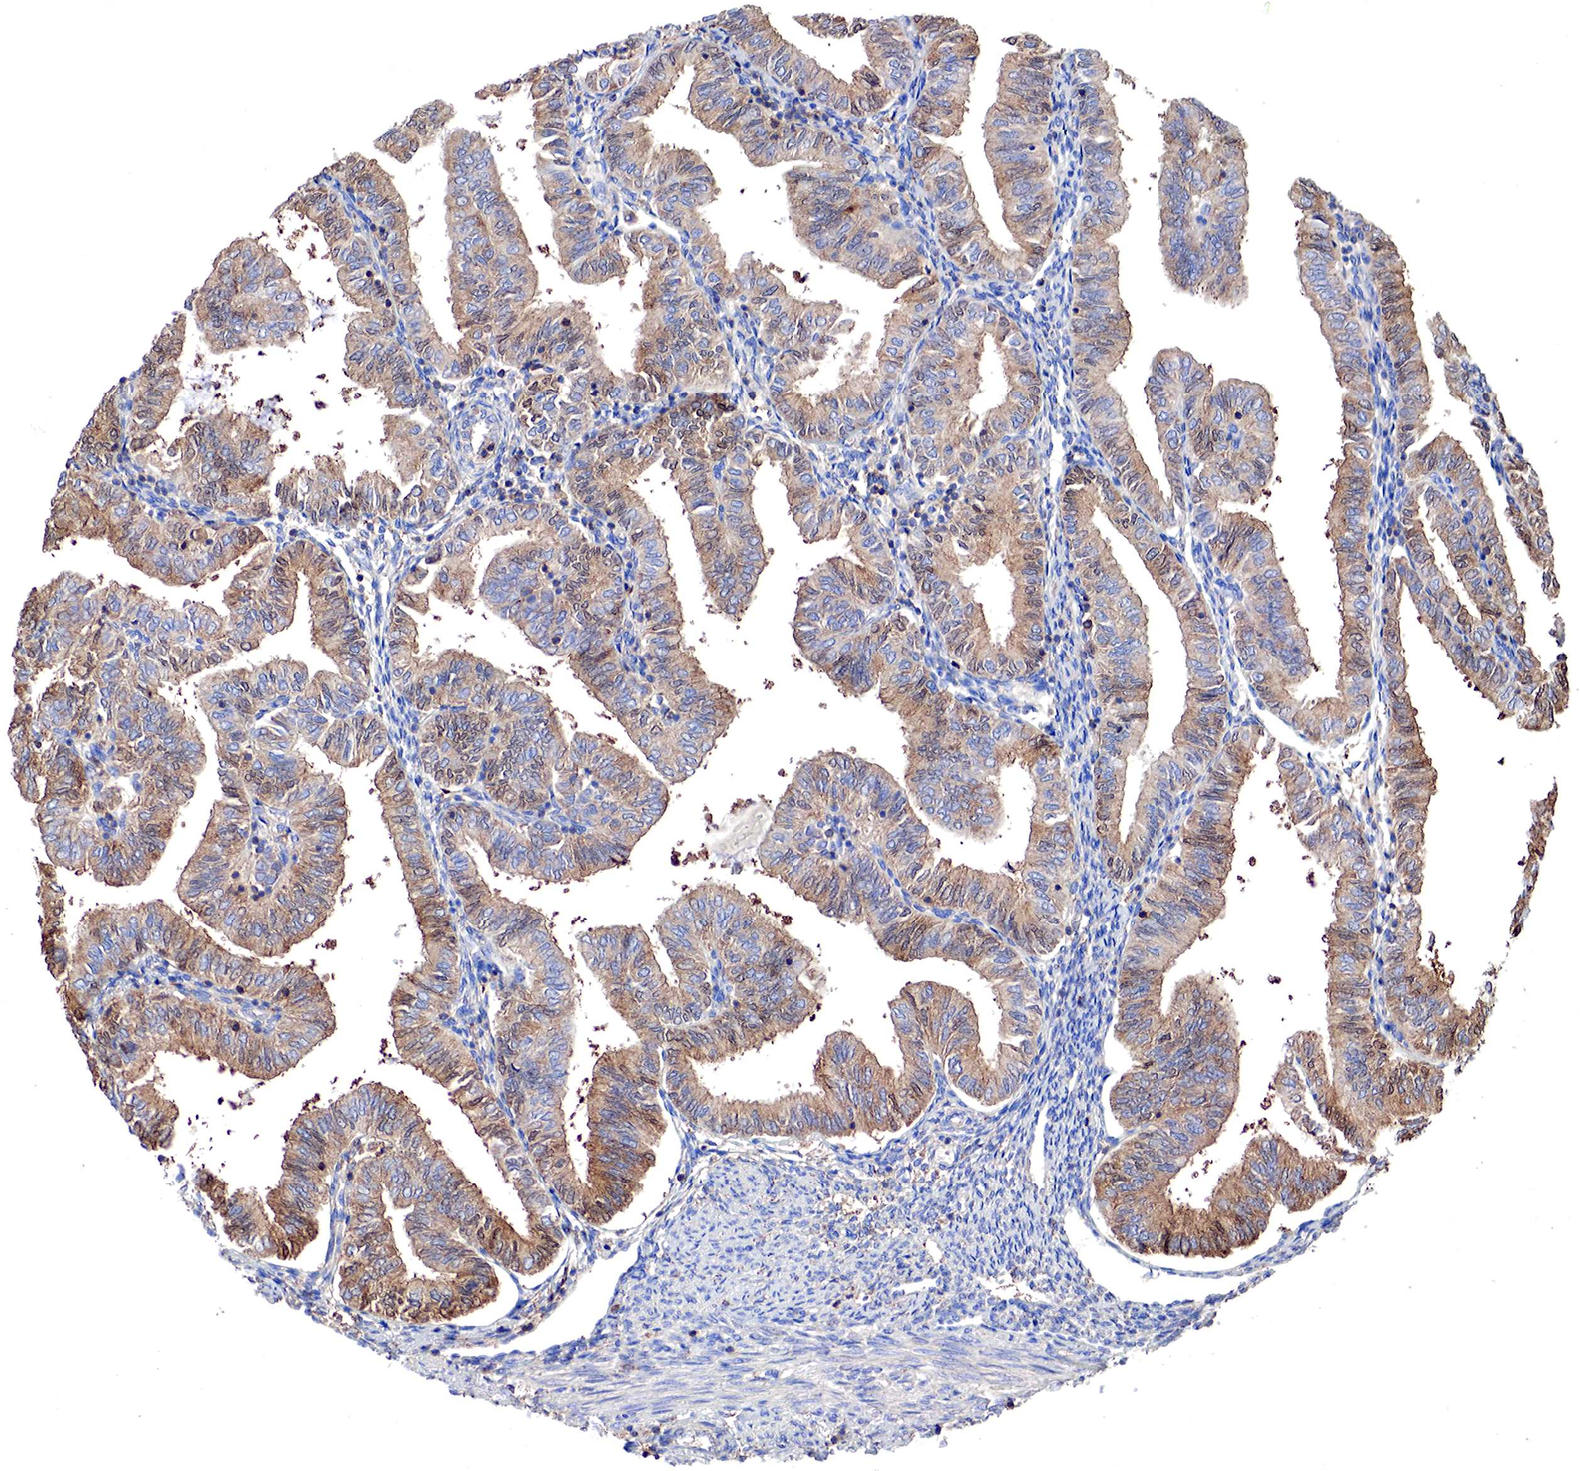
{"staining": {"intensity": "moderate", "quantity": ">75%", "location": "cytoplasmic/membranous"}, "tissue": "endometrial cancer", "cell_type": "Tumor cells", "image_type": "cancer", "snomed": [{"axis": "morphology", "description": "Adenocarcinoma, NOS"}, {"axis": "topography", "description": "Endometrium"}], "caption": "This photomicrograph displays adenocarcinoma (endometrial) stained with IHC to label a protein in brown. The cytoplasmic/membranous of tumor cells show moderate positivity for the protein. Nuclei are counter-stained blue.", "gene": "G6PD", "patient": {"sex": "female", "age": 51}}